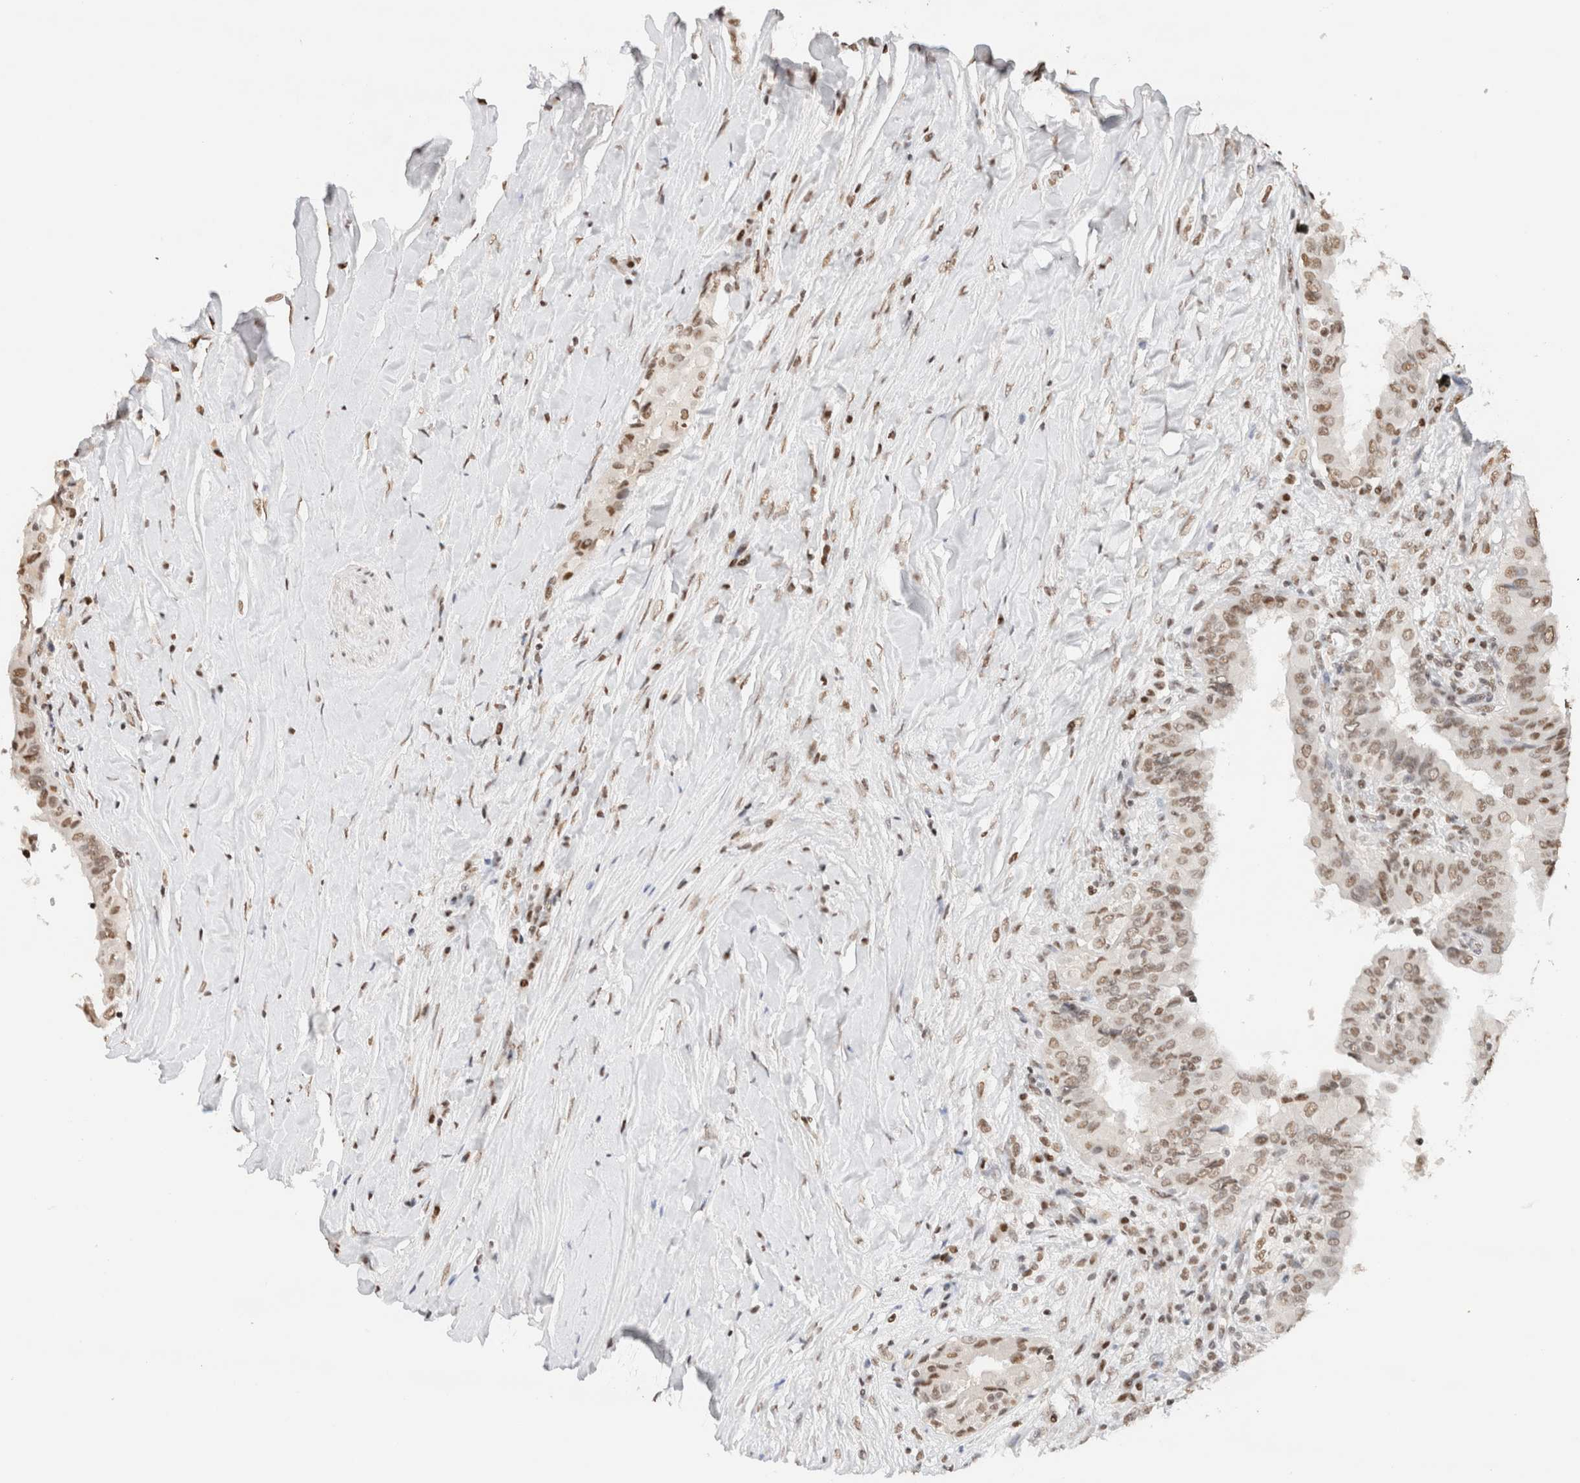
{"staining": {"intensity": "moderate", "quantity": ">75%", "location": "nuclear"}, "tissue": "thyroid cancer", "cell_type": "Tumor cells", "image_type": "cancer", "snomed": [{"axis": "morphology", "description": "Papillary adenocarcinoma, NOS"}, {"axis": "topography", "description": "Thyroid gland"}], "caption": "About >75% of tumor cells in human thyroid cancer demonstrate moderate nuclear protein expression as visualized by brown immunohistochemical staining.", "gene": "SUPT3H", "patient": {"sex": "male", "age": 33}}